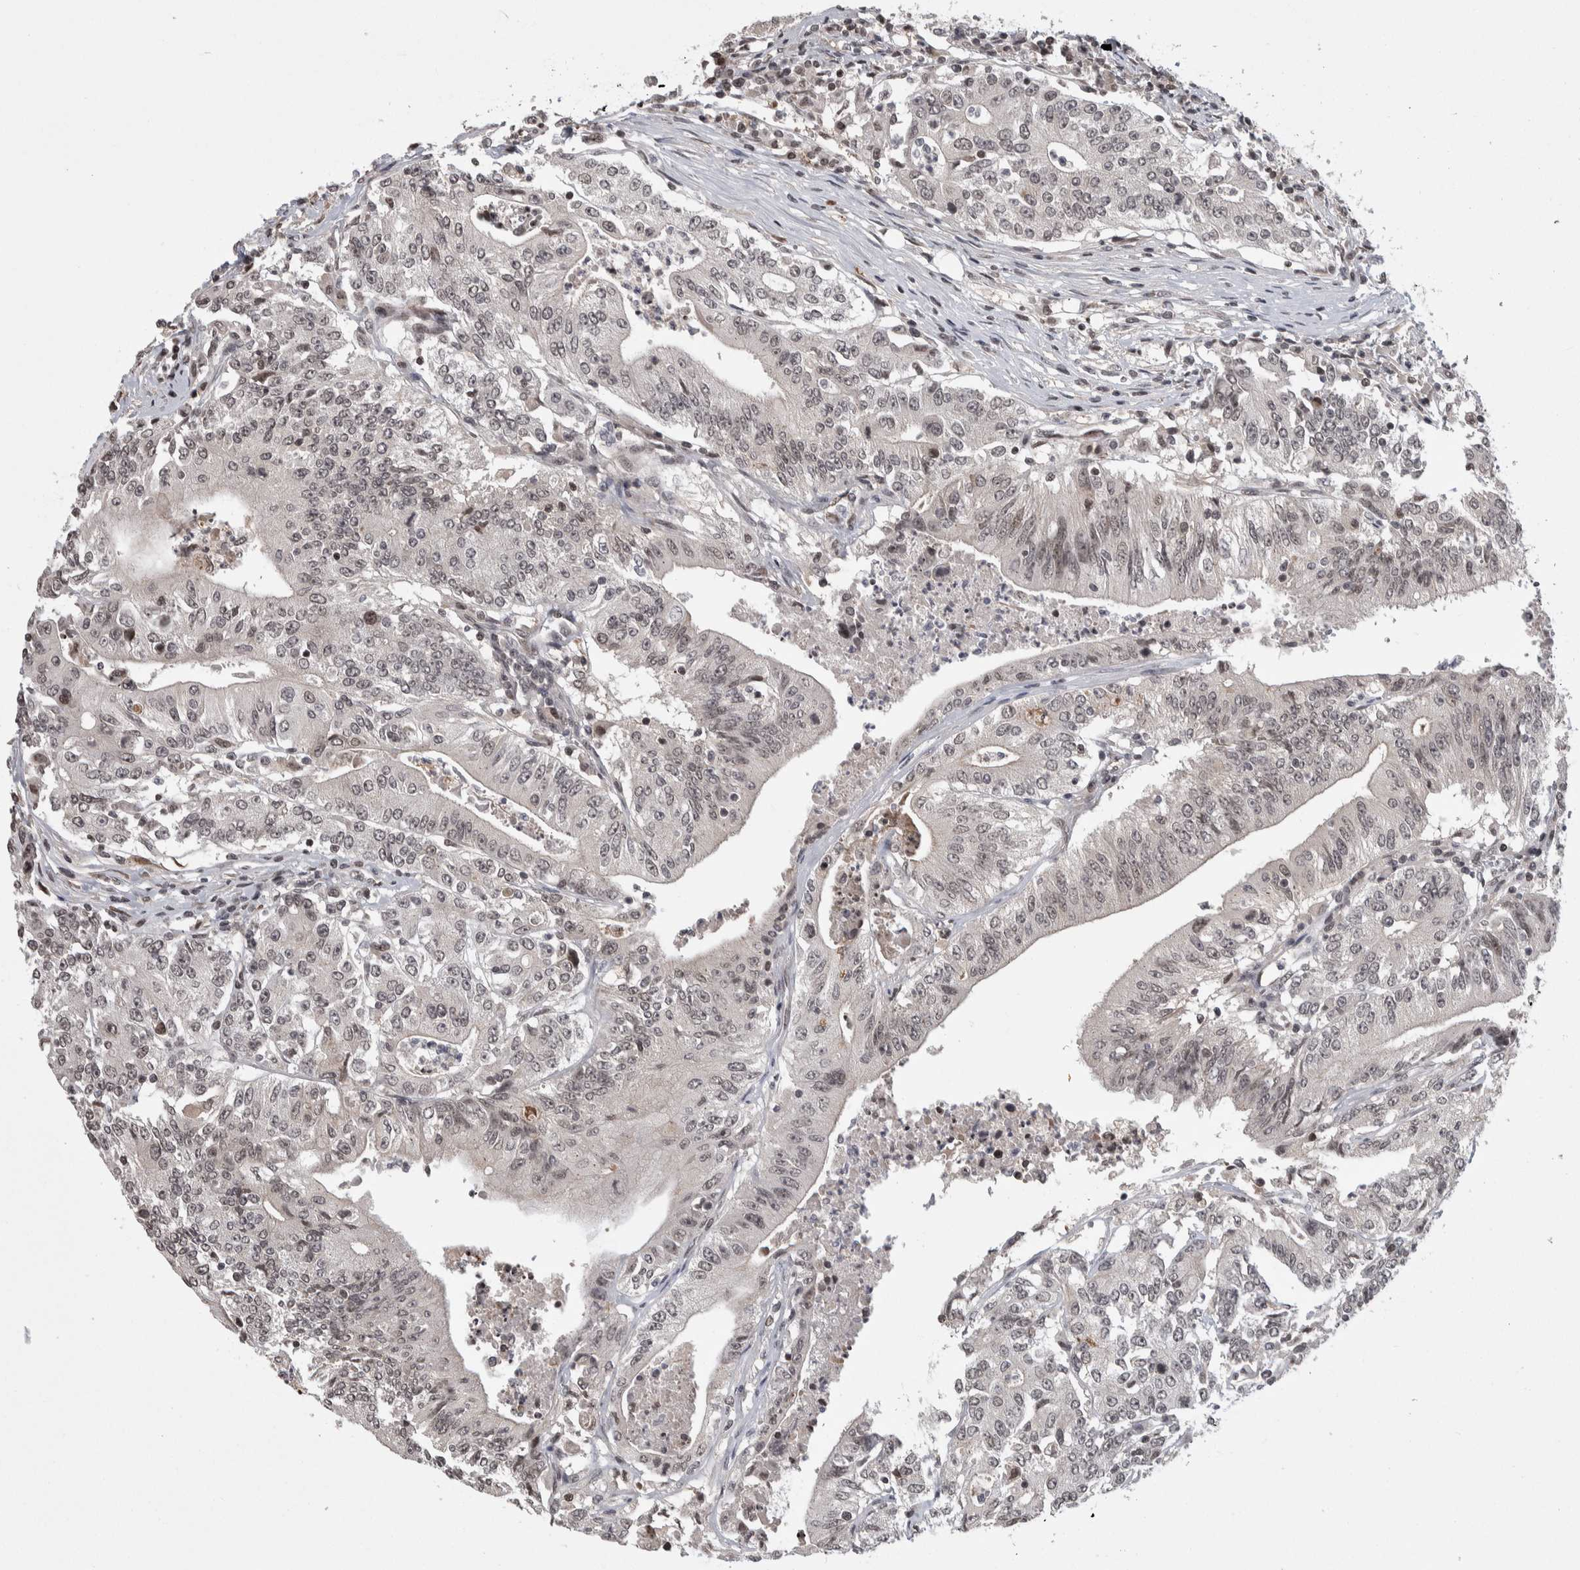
{"staining": {"intensity": "weak", "quantity": "<25%", "location": "nuclear"}, "tissue": "colorectal cancer", "cell_type": "Tumor cells", "image_type": "cancer", "snomed": [{"axis": "morphology", "description": "Adenocarcinoma, NOS"}, {"axis": "topography", "description": "Colon"}], "caption": "An image of human adenocarcinoma (colorectal) is negative for staining in tumor cells.", "gene": "ZSCAN21", "patient": {"sex": "female", "age": 77}}